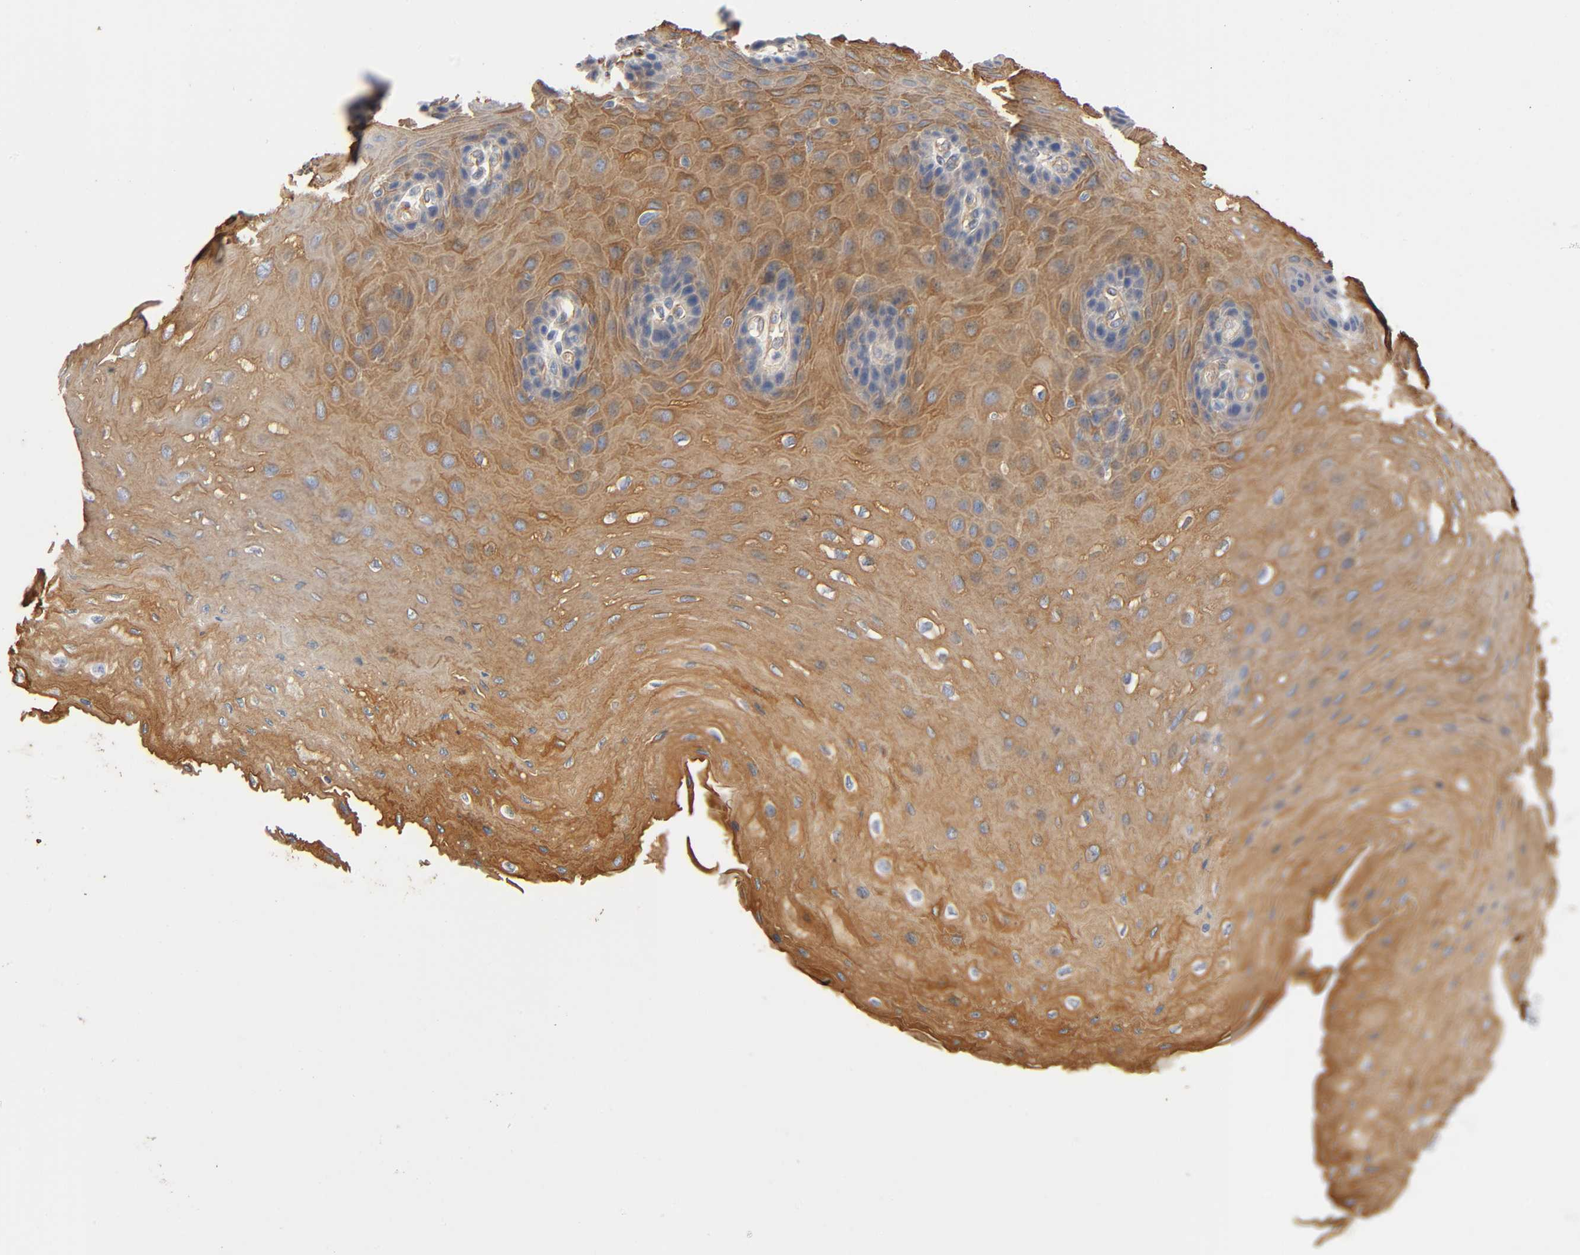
{"staining": {"intensity": "moderate", "quantity": ">75%", "location": "cytoplasmic/membranous"}, "tissue": "esophagus", "cell_type": "Squamous epithelial cells", "image_type": "normal", "snomed": [{"axis": "morphology", "description": "Normal tissue, NOS"}, {"axis": "topography", "description": "Esophagus"}], "caption": "The histopathology image shows immunohistochemical staining of unremarkable esophagus. There is moderate cytoplasmic/membranous staining is appreciated in approximately >75% of squamous epithelial cells.", "gene": "MARS1", "patient": {"sex": "female", "age": 72}}